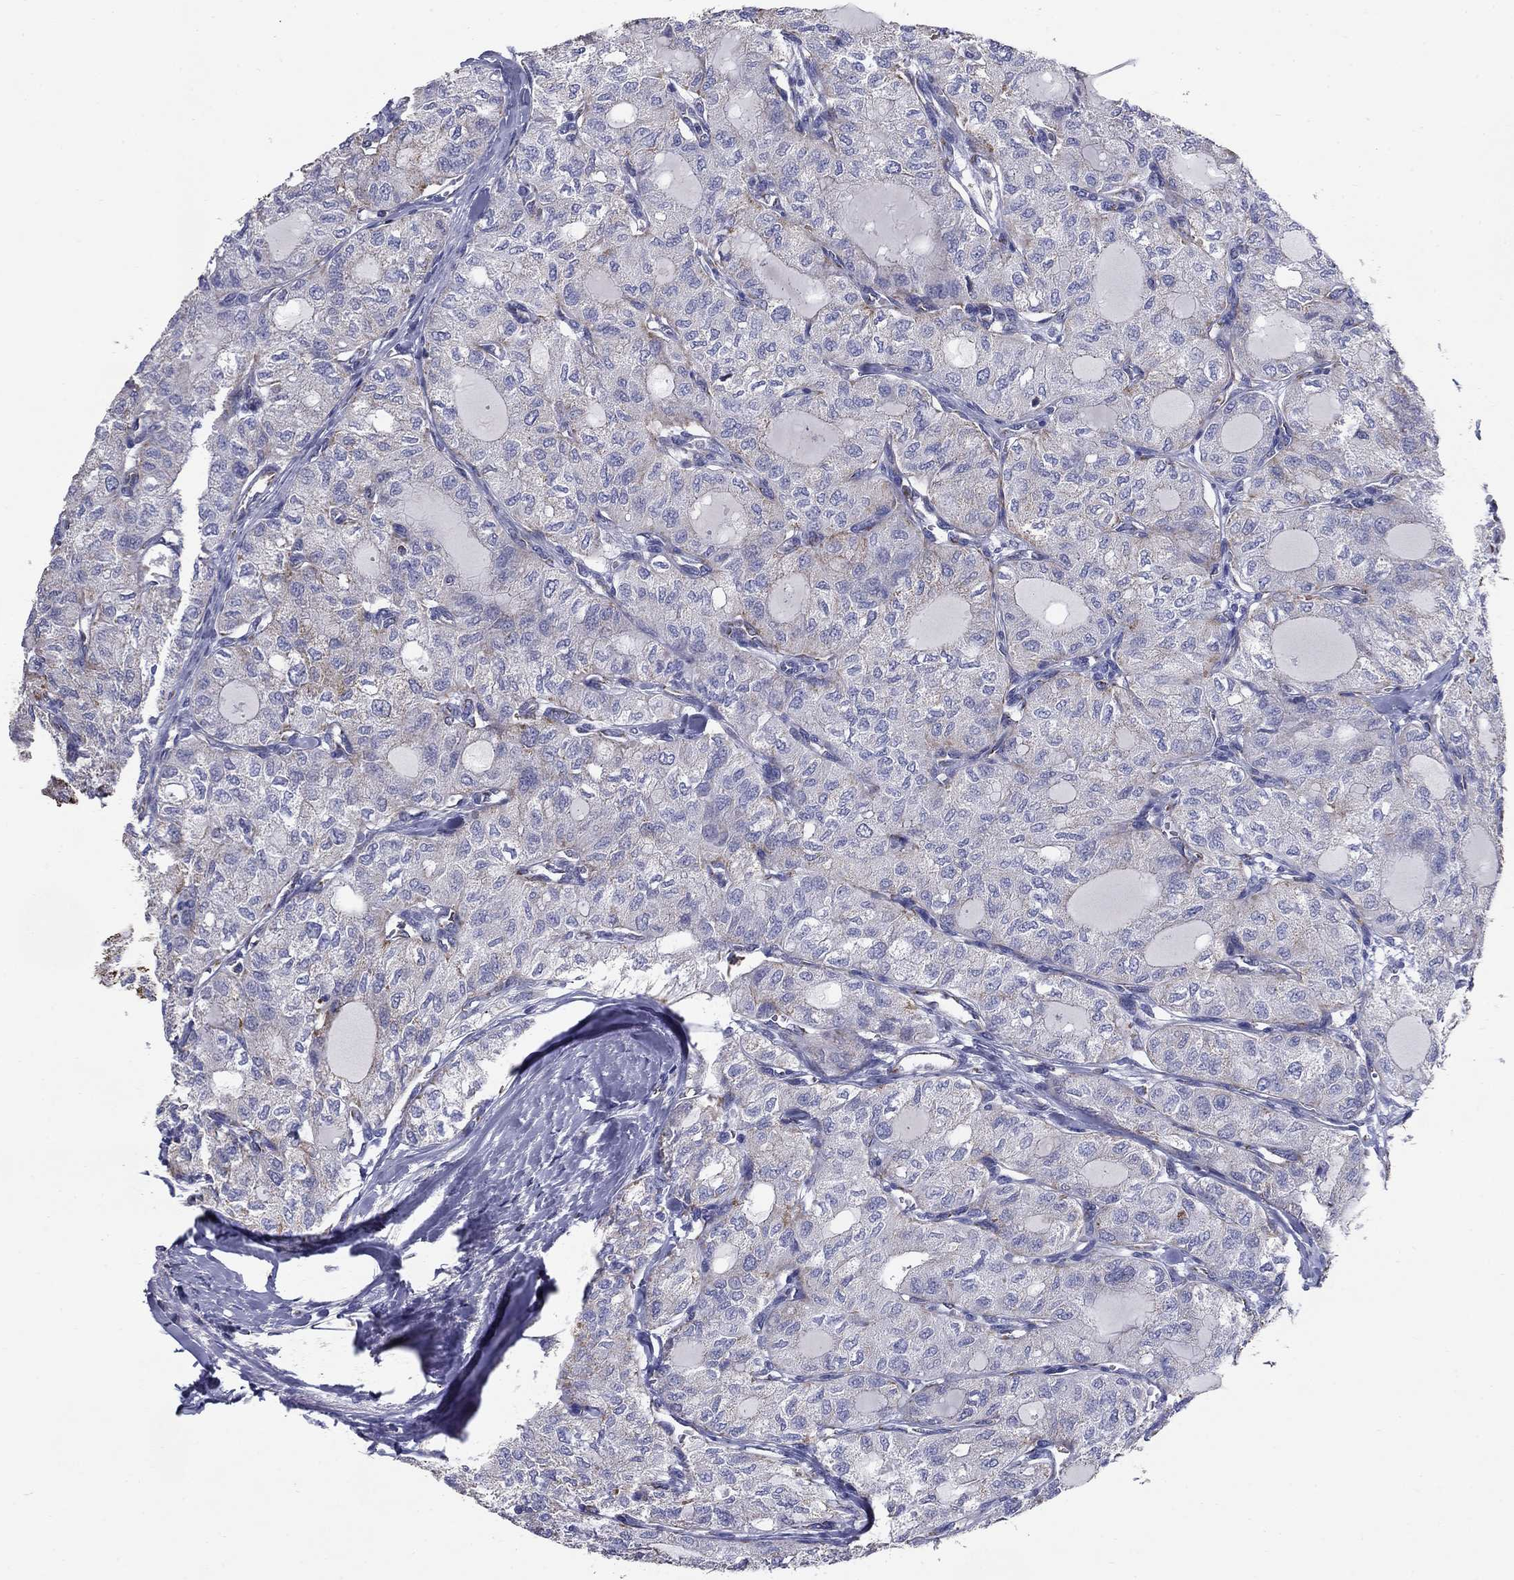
{"staining": {"intensity": "negative", "quantity": "none", "location": "none"}, "tissue": "thyroid cancer", "cell_type": "Tumor cells", "image_type": "cancer", "snomed": [{"axis": "morphology", "description": "Follicular adenoma carcinoma, NOS"}, {"axis": "topography", "description": "Thyroid gland"}], "caption": "Tumor cells show no significant expression in thyroid follicular adenoma carcinoma. (DAB IHC with hematoxylin counter stain).", "gene": "NDUFA4L2", "patient": {"sex": "male", "age": 75}}